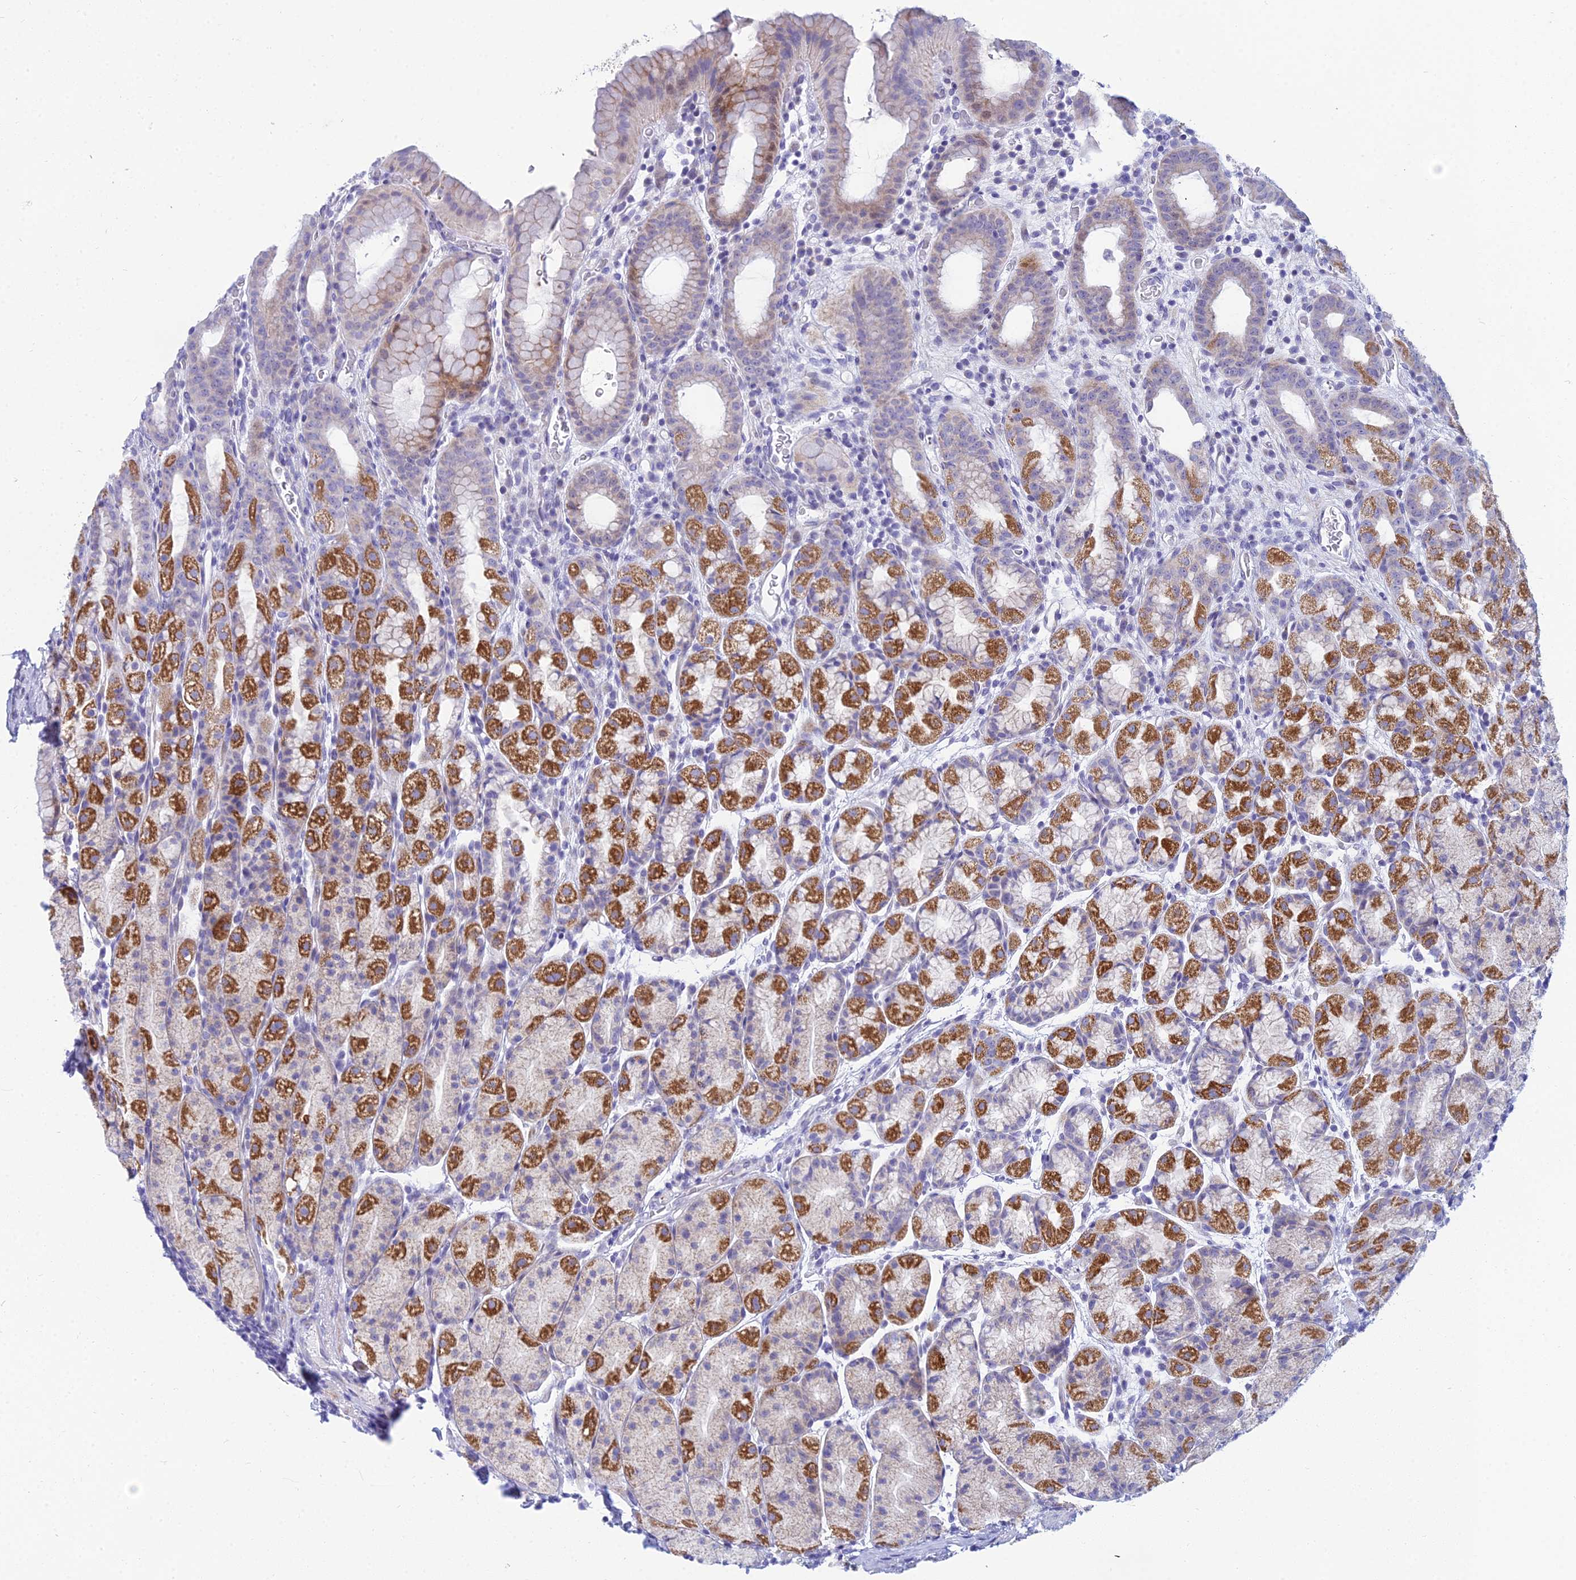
{"staining": {"intensity": "strong", "quantity": "<25%", "location": "cytoplasmic/membranous"}, "tissue": "stomach", "cell_type": "Glandular cells", "image_type": "normal", "snomed": [{"axis": "morphology", "description": "Normal tissue, NOS"}, {"axis": "topography", "description": "Stomach, upper"}, {"axis": "topography", "description": "Stomach, lower"}, {"axis": "topography", "description": "Small intestine"}], "caption": "Immunohistochemical staining of unremarkable stomach shows strong cytoplasmic/membranous protein positivity in about <25% of glandular cells.", "gene": "PRR13", "patient": {"sex": "male", "age": 68}}